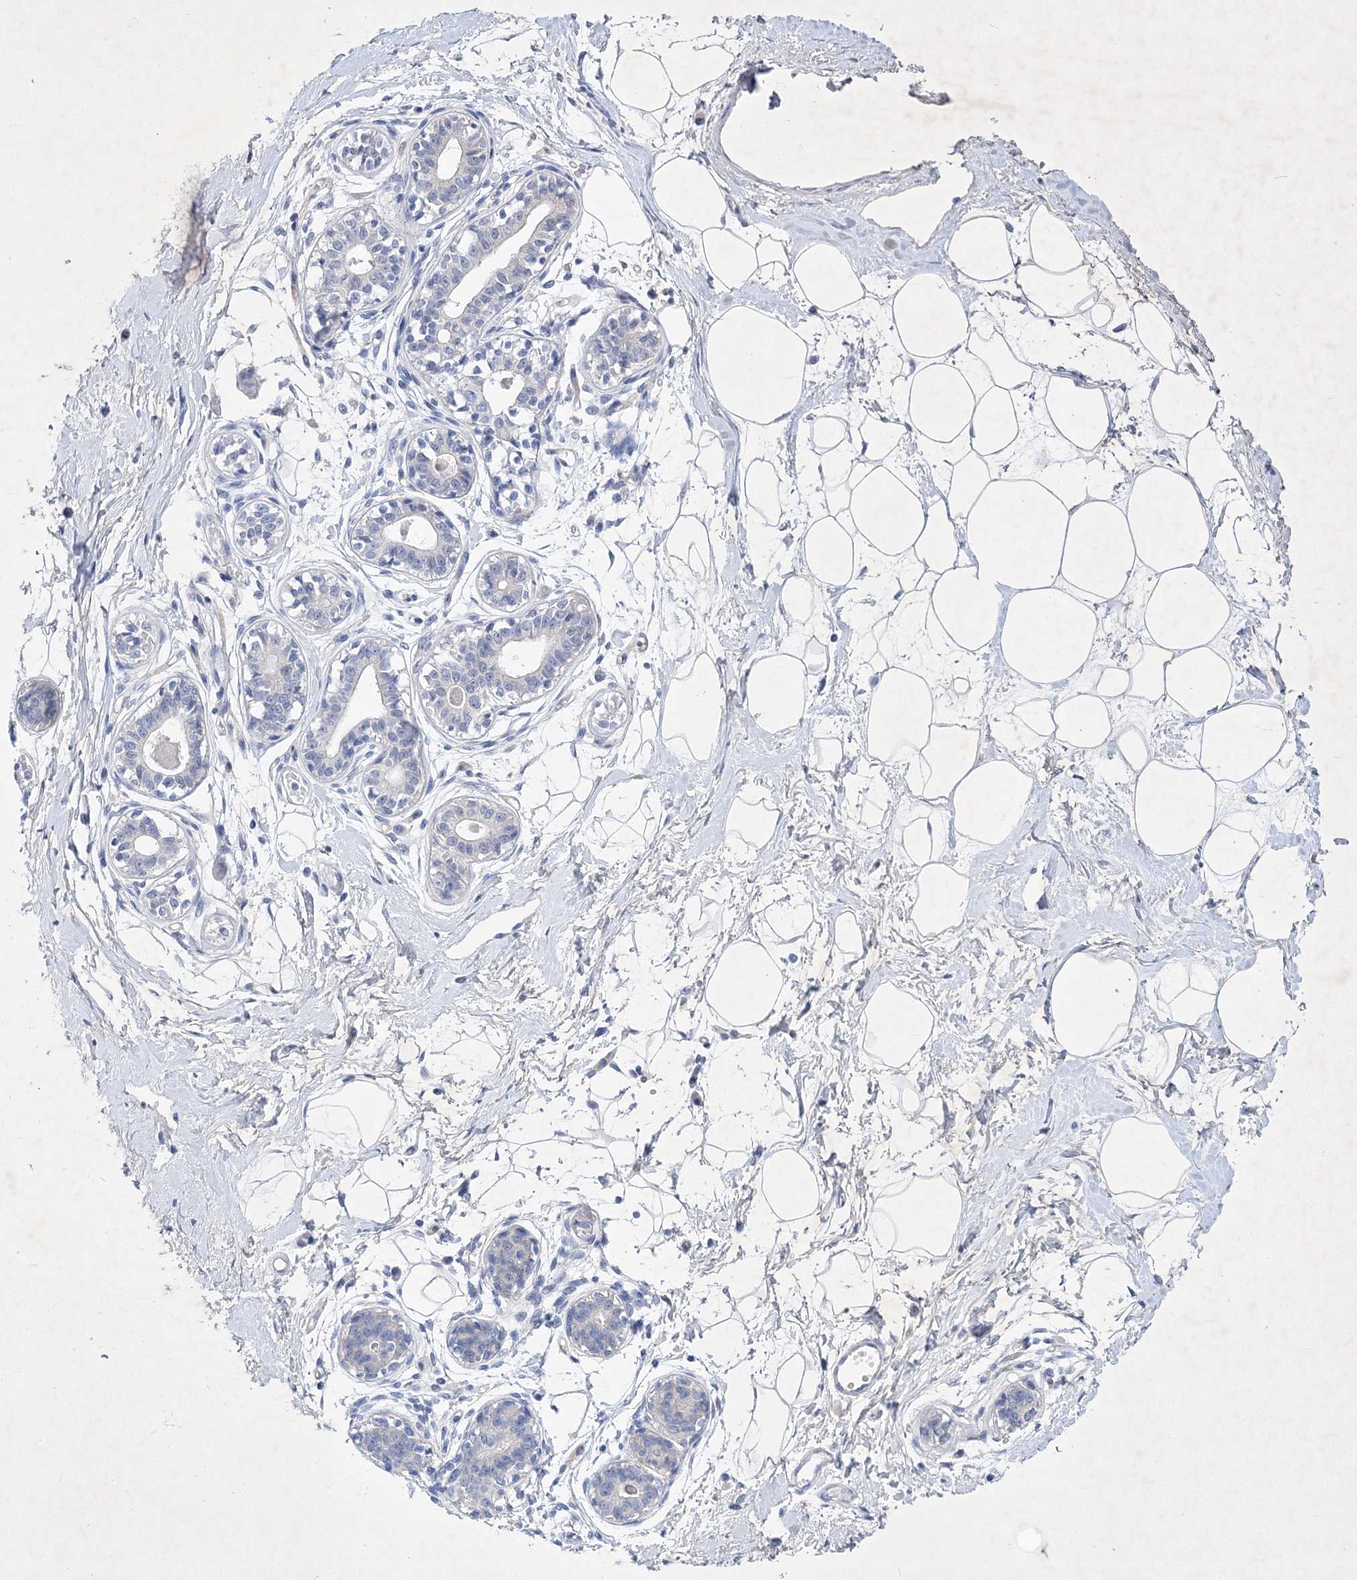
{"staining": {"intensity": "negative", "quantity": "none", "location": "none"}, "tissue": "breast", "cell_type": "Adipocytes", "image_type": "normal", "snomed": [{"axis": "morphology", "description": "Normal tissue, NOS"}, {"axis": "topography", "description": "Breast"}], "caption": "This is a histopathology image of immunohistochemistry staining of benign breast, which shows no positivity in adipocytes.", "gene": "GPN1", "patient": {"sex": "female", "age": 45}}